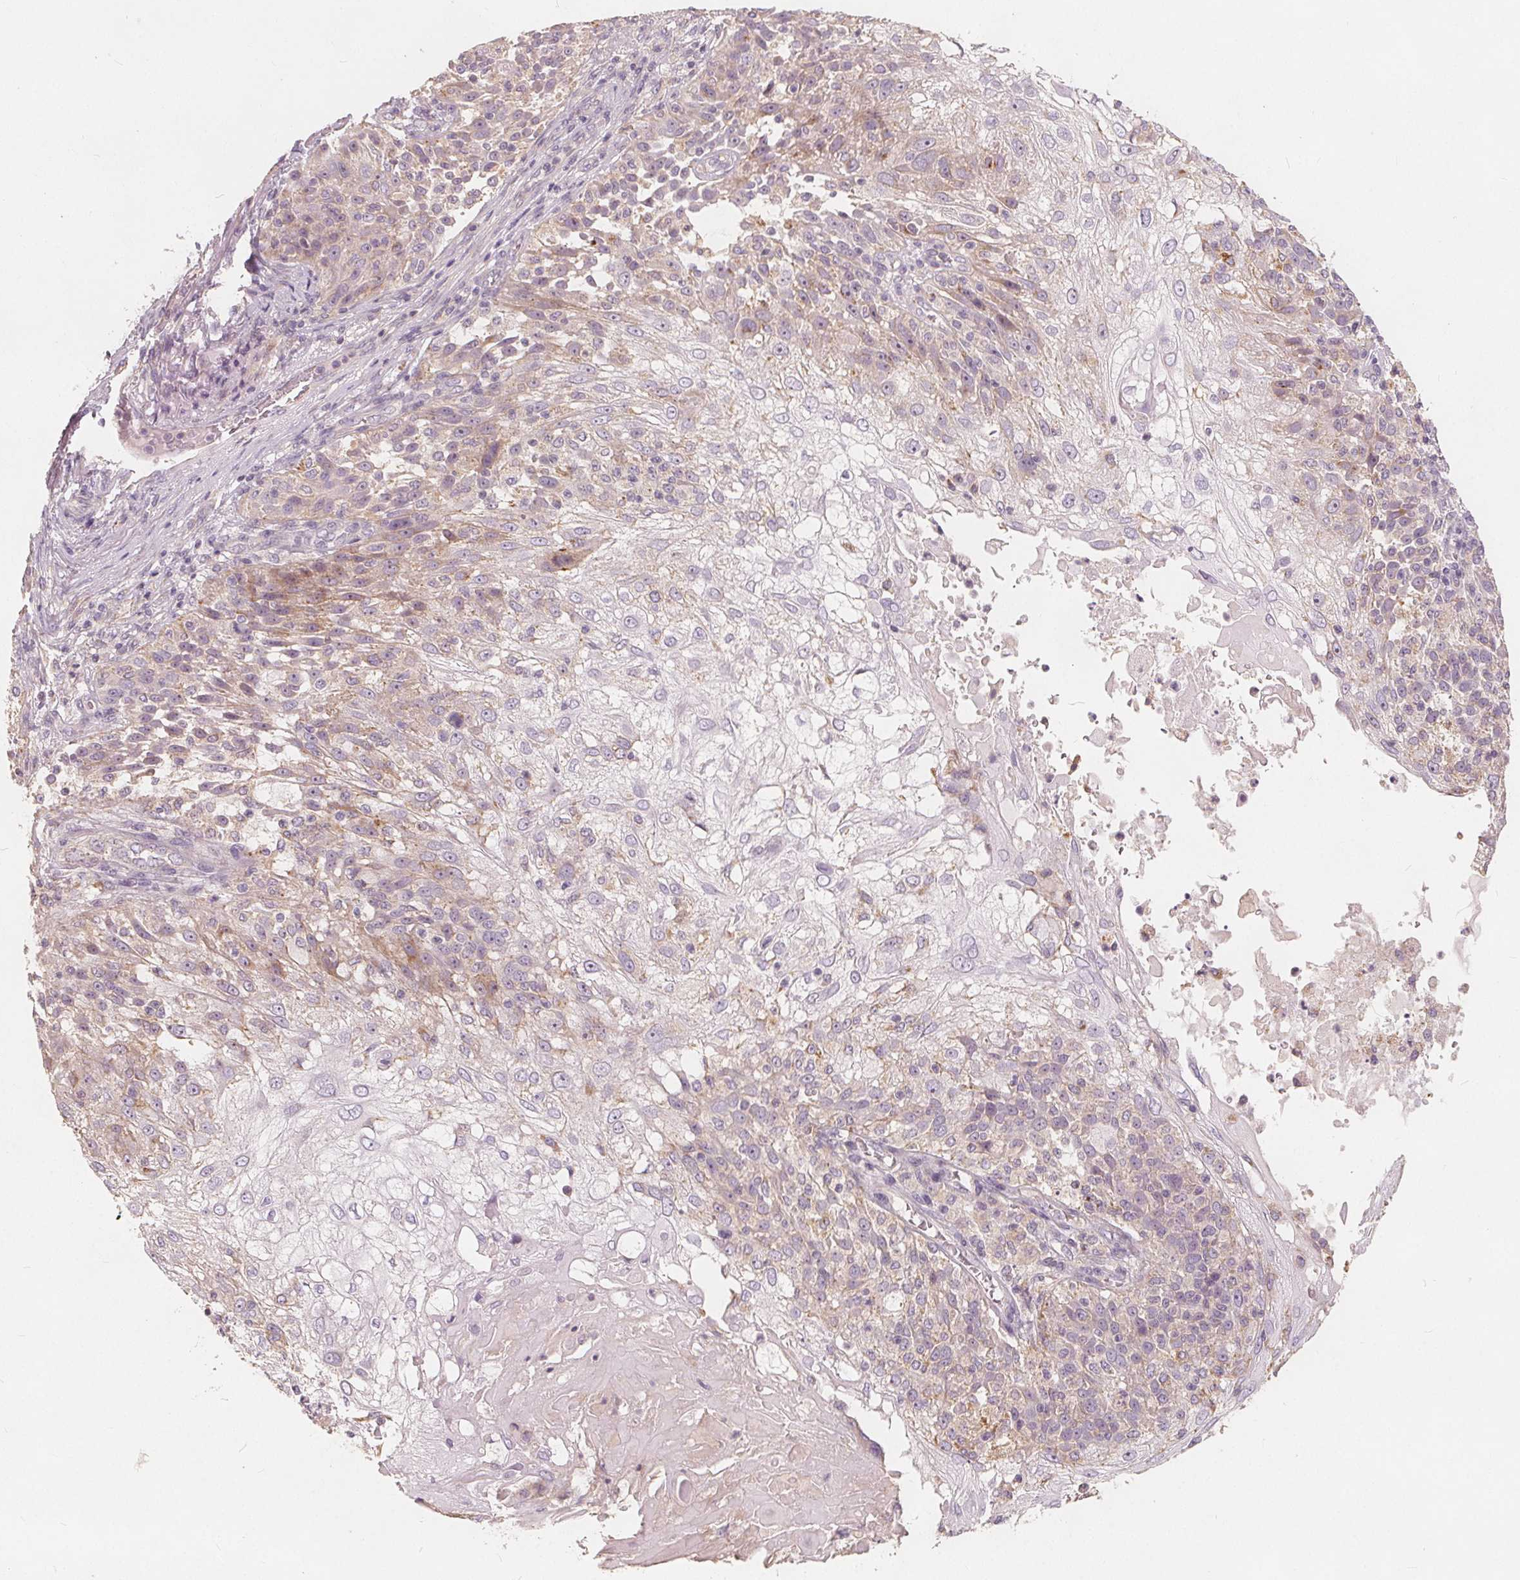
{"staining": {"intensity": "weak", "quantity": "<25%", "location": "cytoplasmic/membranous"}, "tissue": "skin cancer", "cell_type": "Tumor cells", "image_type": "cancer", "snomed": [{"axis": "morphology", "description": "Normal tissue, NOS"}, {"axis": "morphology", "description": "Squamous cell carcinoma, NOS"}, {"axis": "topography", "description": "Skin"}], "caption": "Immunohistochemical staining of skin cancer (squamous cell carcinoma) displays no significant positivity in tumor cells. Brightfield microscopy of IHC stained with DAB (brown) and hematoxylin (blue), captured at high magnification.", "gene": "DRC3", "patient": {"sex": "female", "age": 83}}